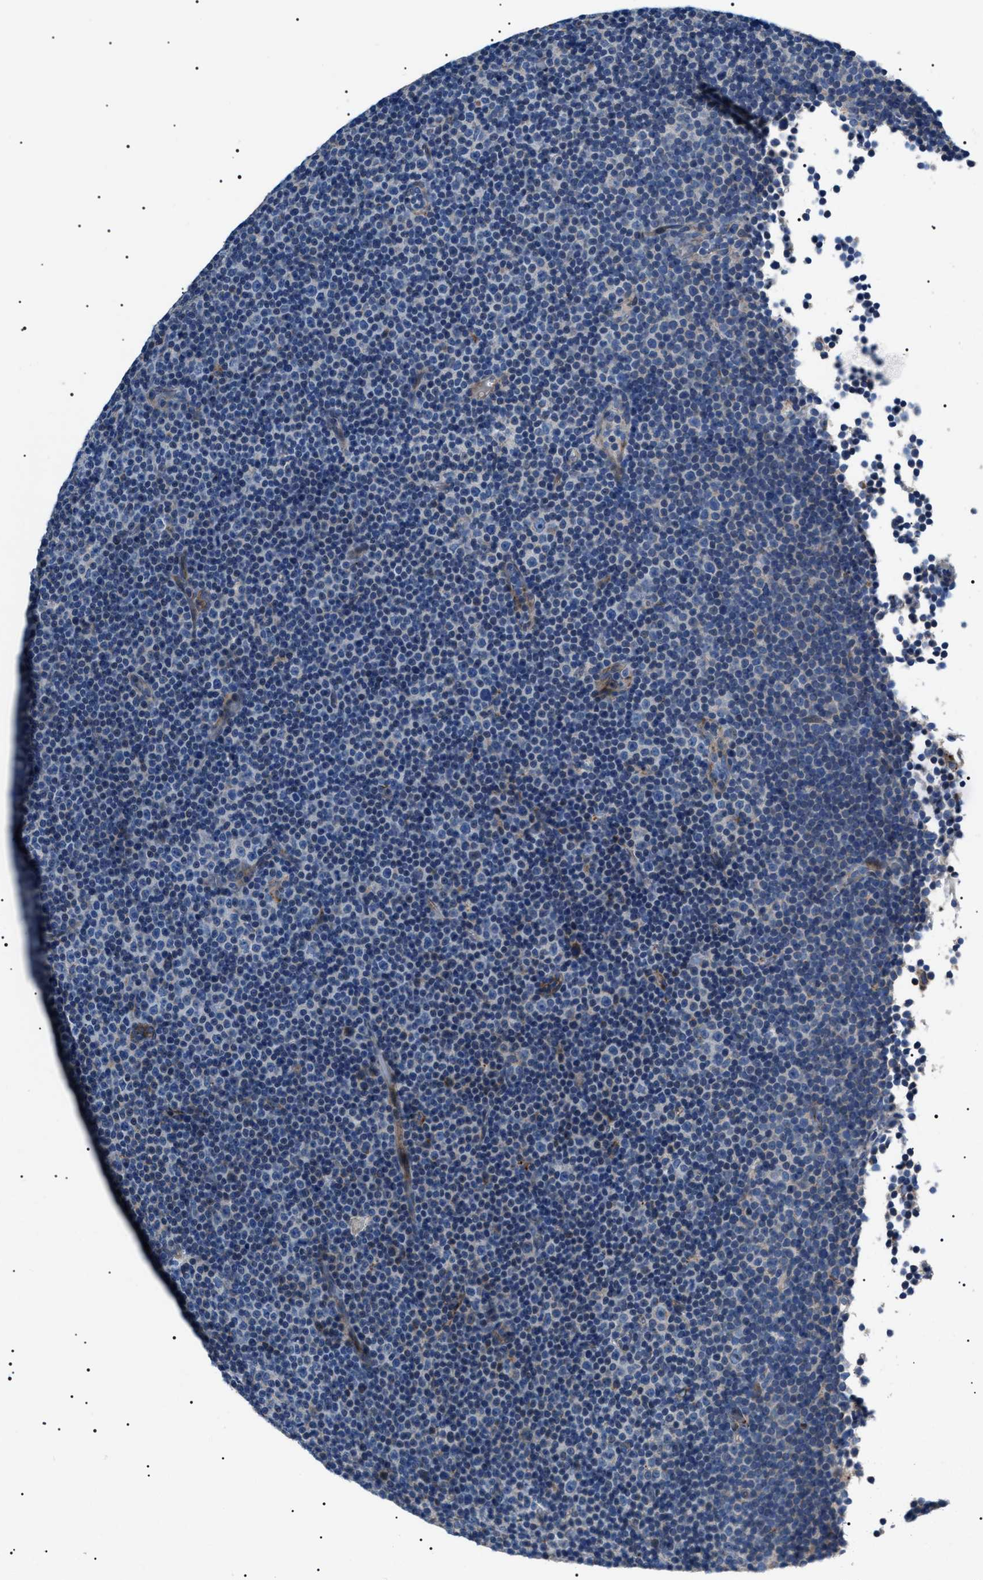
{"staining": {"intensity": "negative", "quantity": "none", "location": "none"}, "tissue": "lymphoma", "cell_type": "Tumor cells", "image_type": "cancer", "snomed": [{"axis": "morphology", "description": "Malignant lymphoma, non-Hodgkin's type, Low grade"}, {"axis": "topography", "description": "Lymph node"}], "caption": "Immunohistochemistry of malignant lymphoma, non-Hodgkin's type (low-grade) shows no staining in tumor cells.", "gene": "TMEM222", "patient": {"sex": "female", "age": 67}}